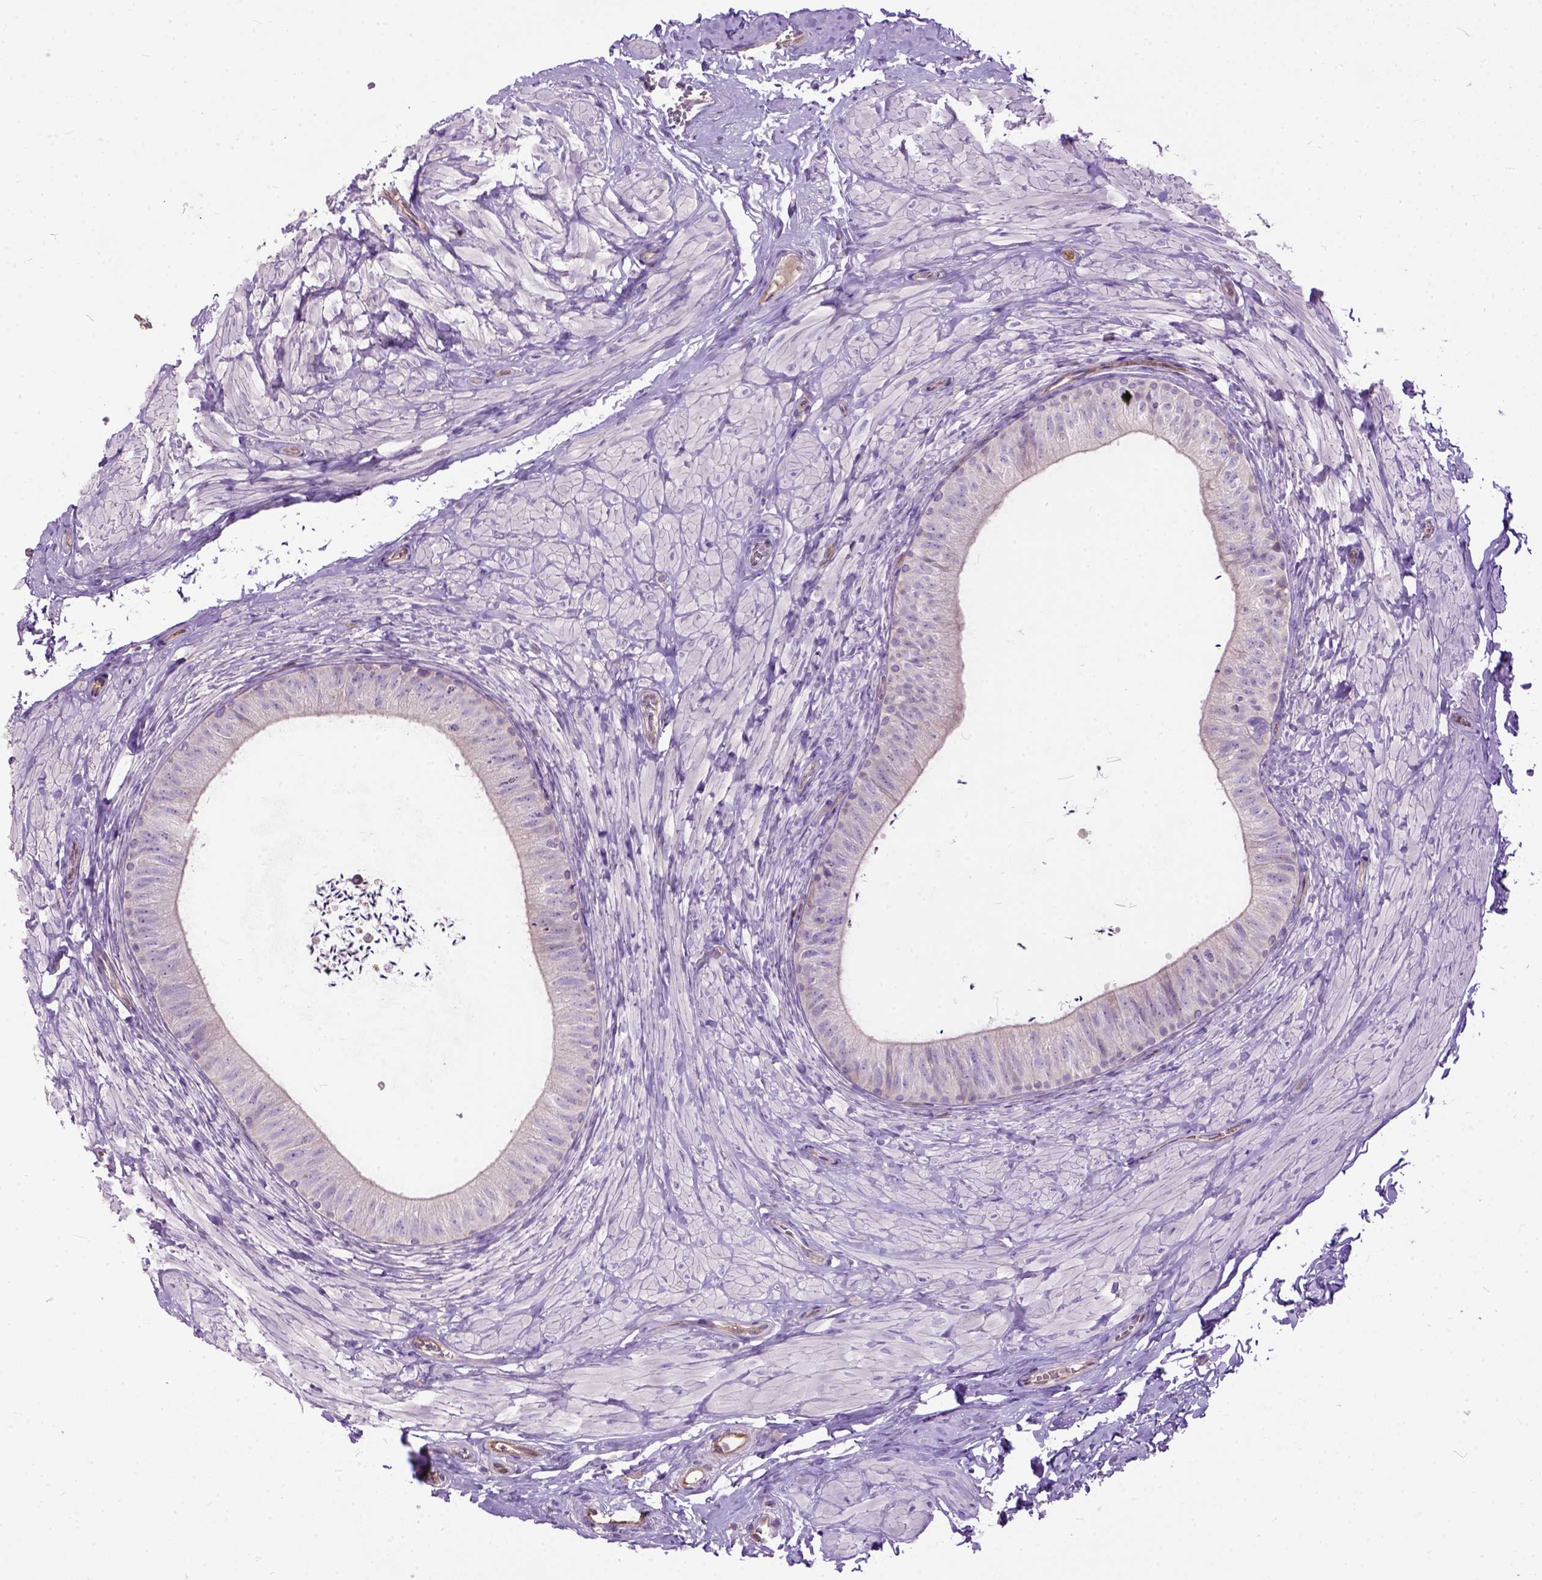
{"staining": {"intensity": "negative", "quantity": "none", "location": "none"}, "tissue": "epididymis", "cell_type": "Glandular cells", "image_type": "normal", "snomed": [{"axis": "morphology", "description": "Normal tissue, NOS"}, {"axis": "topography", "description": "Epididymis, spermatic cord, NOS"}, {"axis": "topography", "description": "Epididymis"}, {"axis": "topography", "description": "Peripheral nerve tissue"}], "caption": "DAB (3,3'-diaminobenzidine) immunohistochemical staining of unremarkable human epididymis displays no significant expression in glandular cells.", "gene": "SEMA4F", "patient": {"sex": "male", "age": 29}}